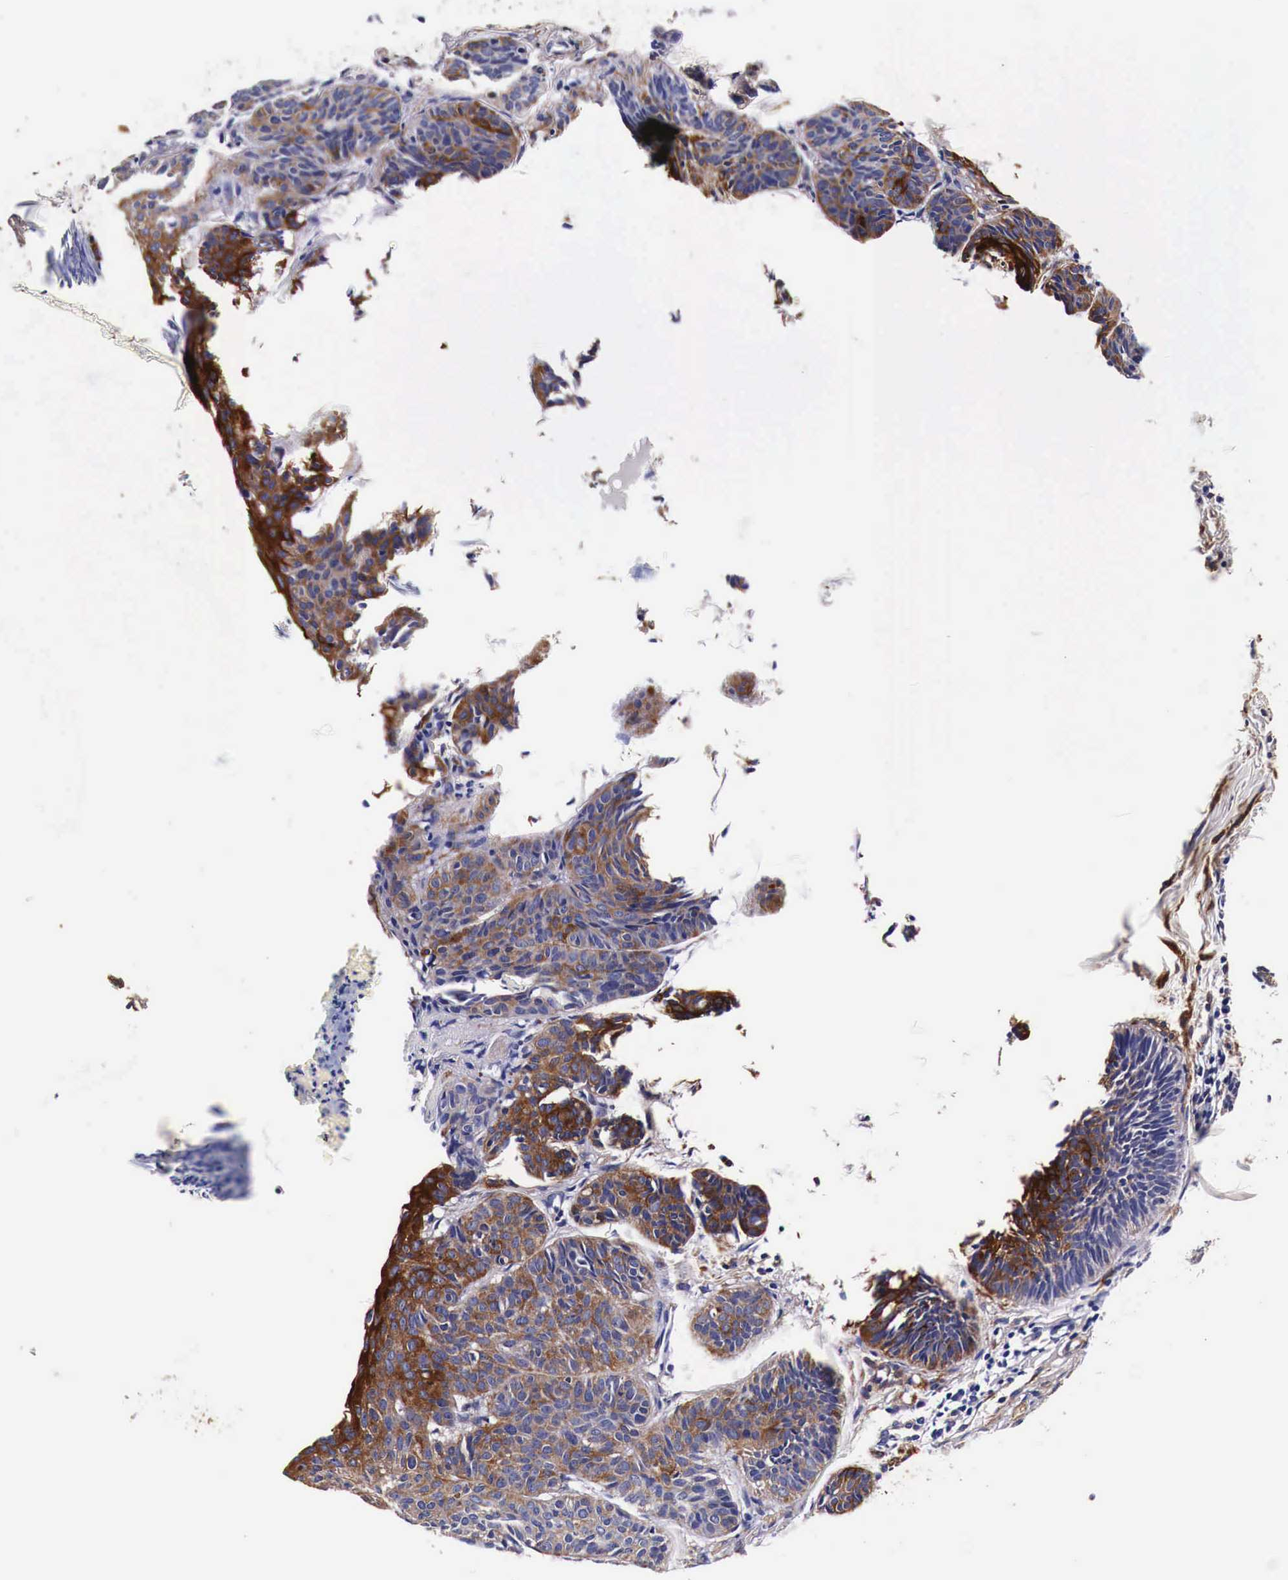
{"staining": {"intensity": "moderate", "quantity": "25%-75%", "location": "cytoplasmic/membranous"}, "tissue": "skin cancer", "cell_type": "Tumor cells", "image_type": "cancer", "snomed": [{"axis": "morphology", "description": "Basal cell carcinoma"}, {"axis": "topography", "description": "Skin"}], "caption": "This is a photomicrograph of IHC staining of skin basal cell carcinoma, which shows moderate expression in the cytoplasmic/membranous of tumor cells.", "gene": "HSPB1", "patient": {"sex": "female", "age": 62}}